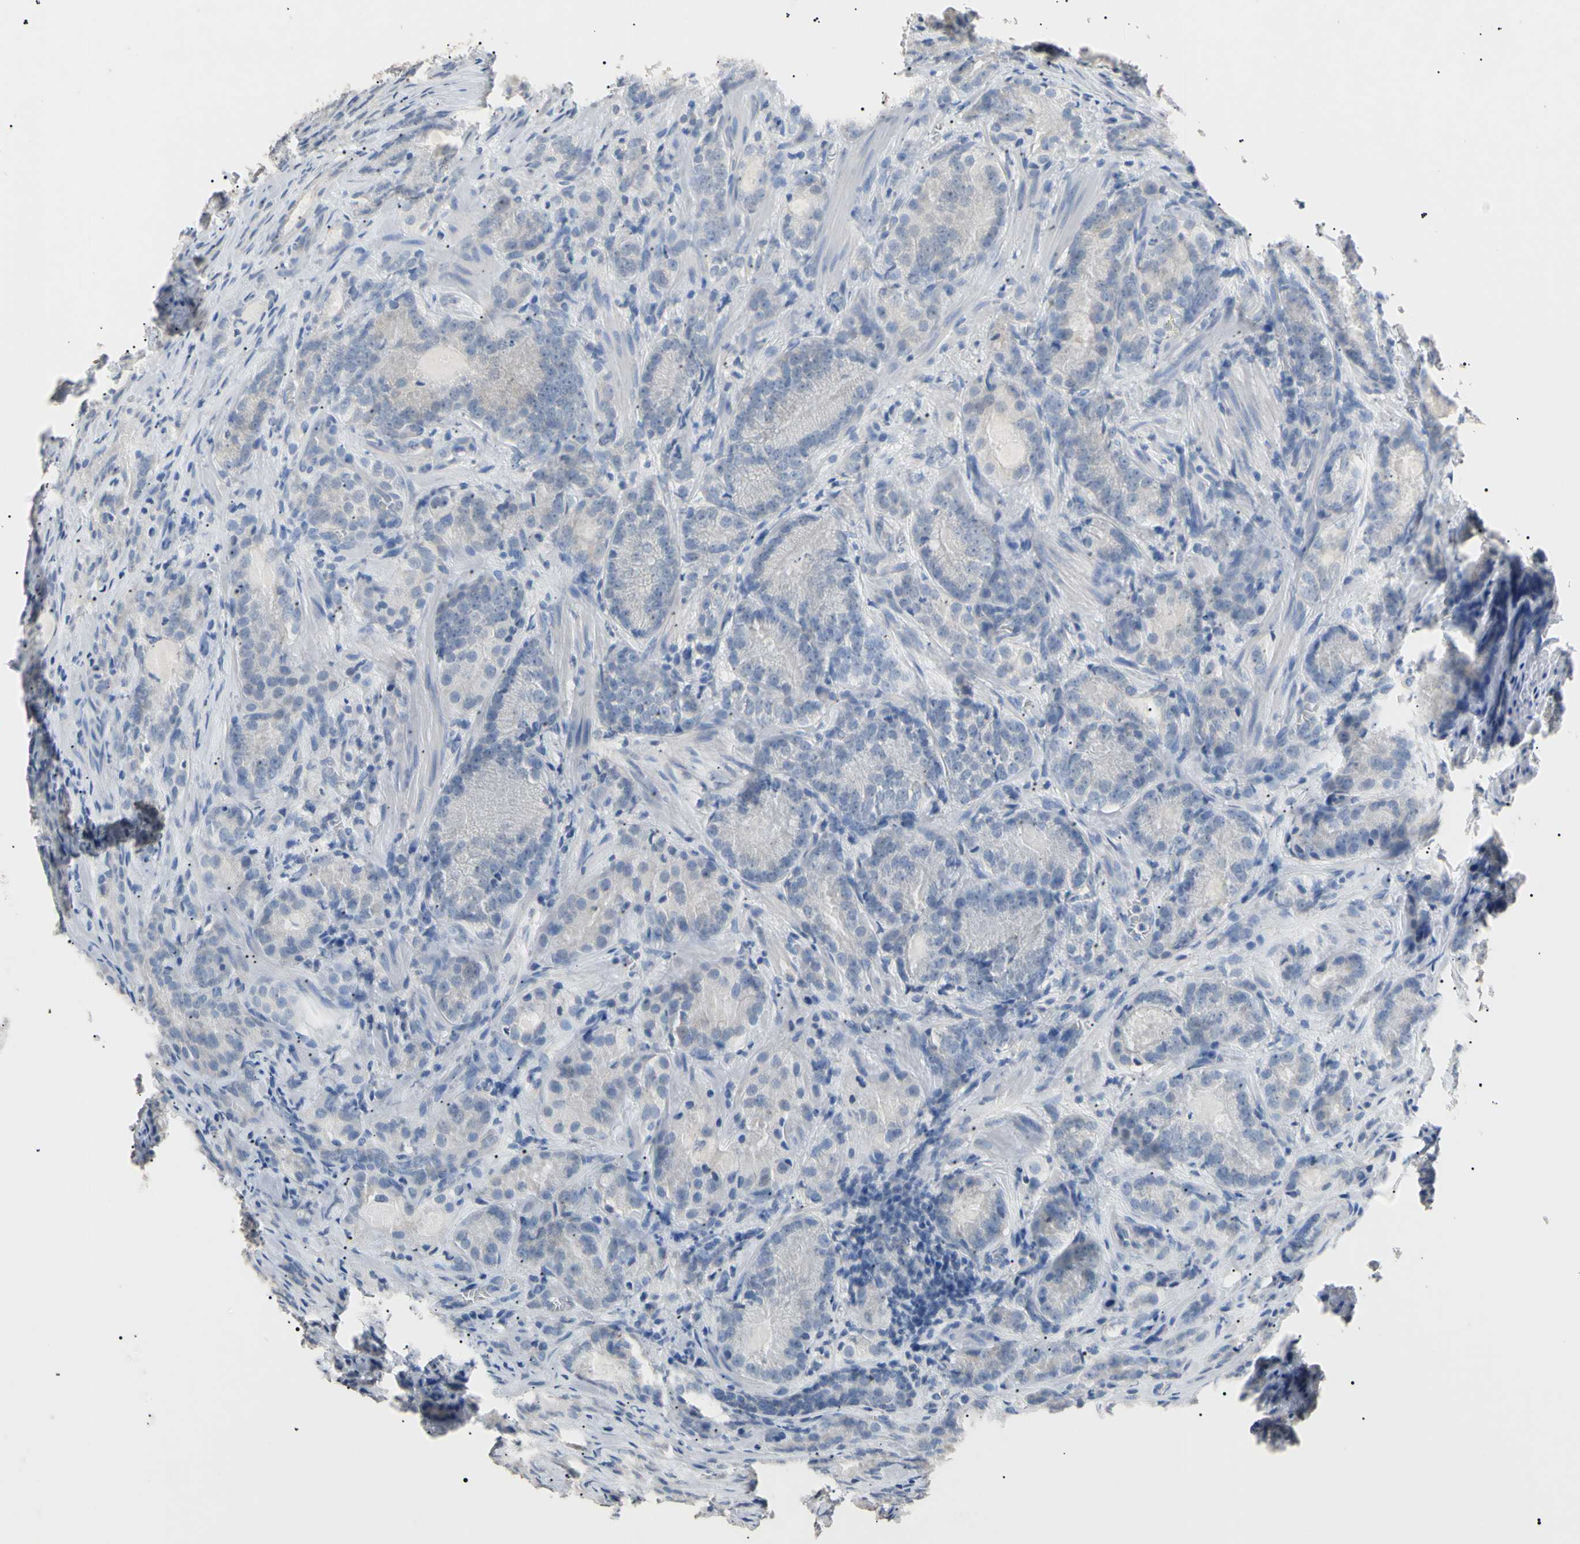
{"staining": {"intensity": "negative", "quantity": "none", "location": "none"}, "tissue": "prostate cancer", "cell_type": "Tumor cells", "image_type": "cancer", "snomed": [{"axis": "morphology", "description": "Adenocarcinoma, Medium grade"}, {"axis": "topography", "description": "Prostate"}], "caption": "High magnification brightfield microscopy of prostate cancer (medium-grade adenocarcinoma) stained with DAB (brown) and counterstained with hematoxylin (blue): tumor cells show no significant positivity.", "gene": "CGB3", "patient": {"sex": "male", "age": 73}}